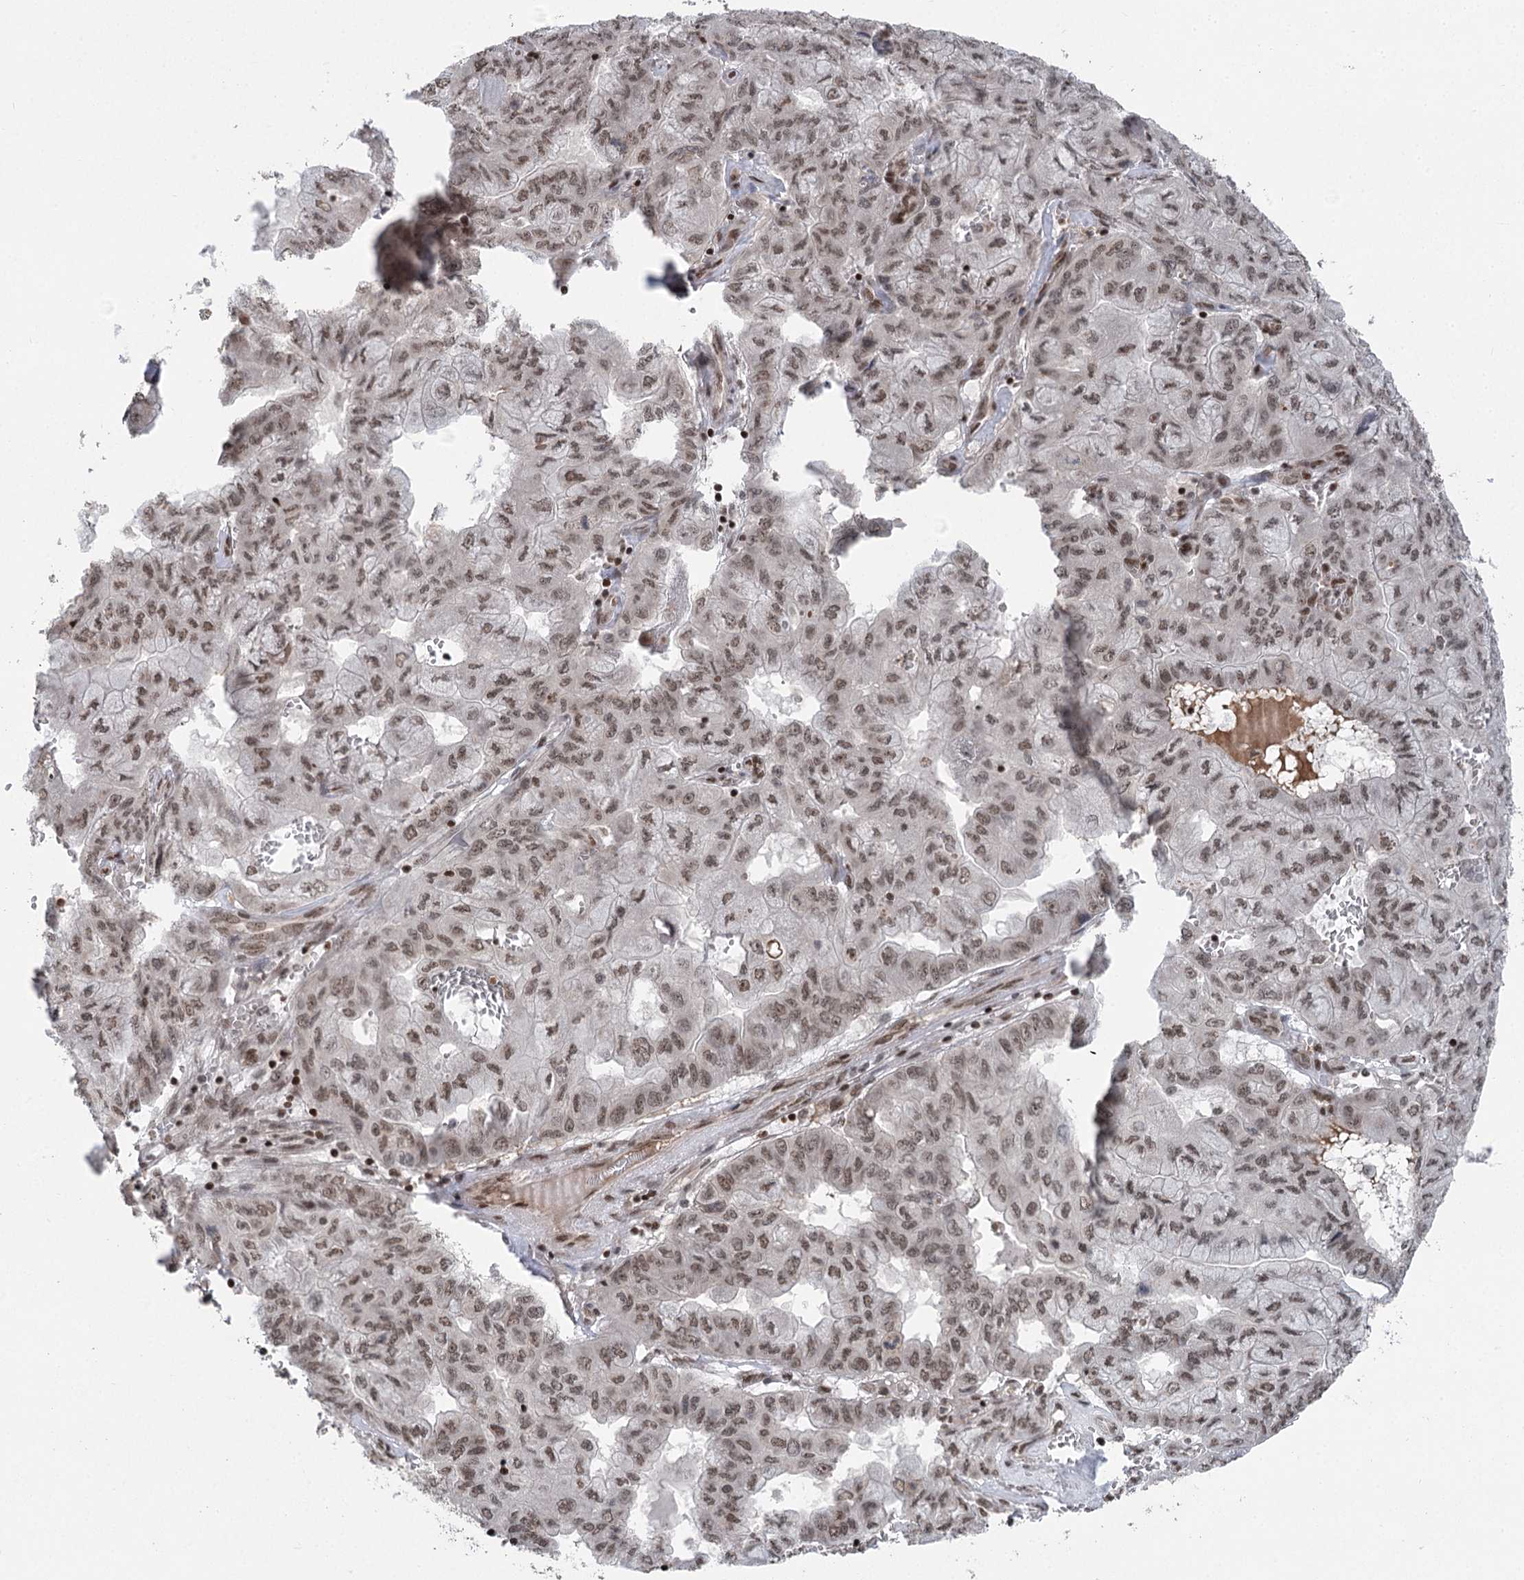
{"staining": {"intensity": "weak", "quantity": ">75%", "location": "nuclear"}, "tissue": "pancreatic cancer", "cell_type": "Tumor cells", "image_type": "cancer", "snomed": [{"axis": "morphology", "description": "Adenocarcinoma, NOS"}, {"axis": "topography", "description": "Pancreas"}], "caption": "Immunohistochemical staining of pancreatic adenocarcinoma demonstrates weak nuclear protein expression in about >75% of tumor cells.", "gene": "CGGBP1", "patient": {"sex": "male", "age": 51}}